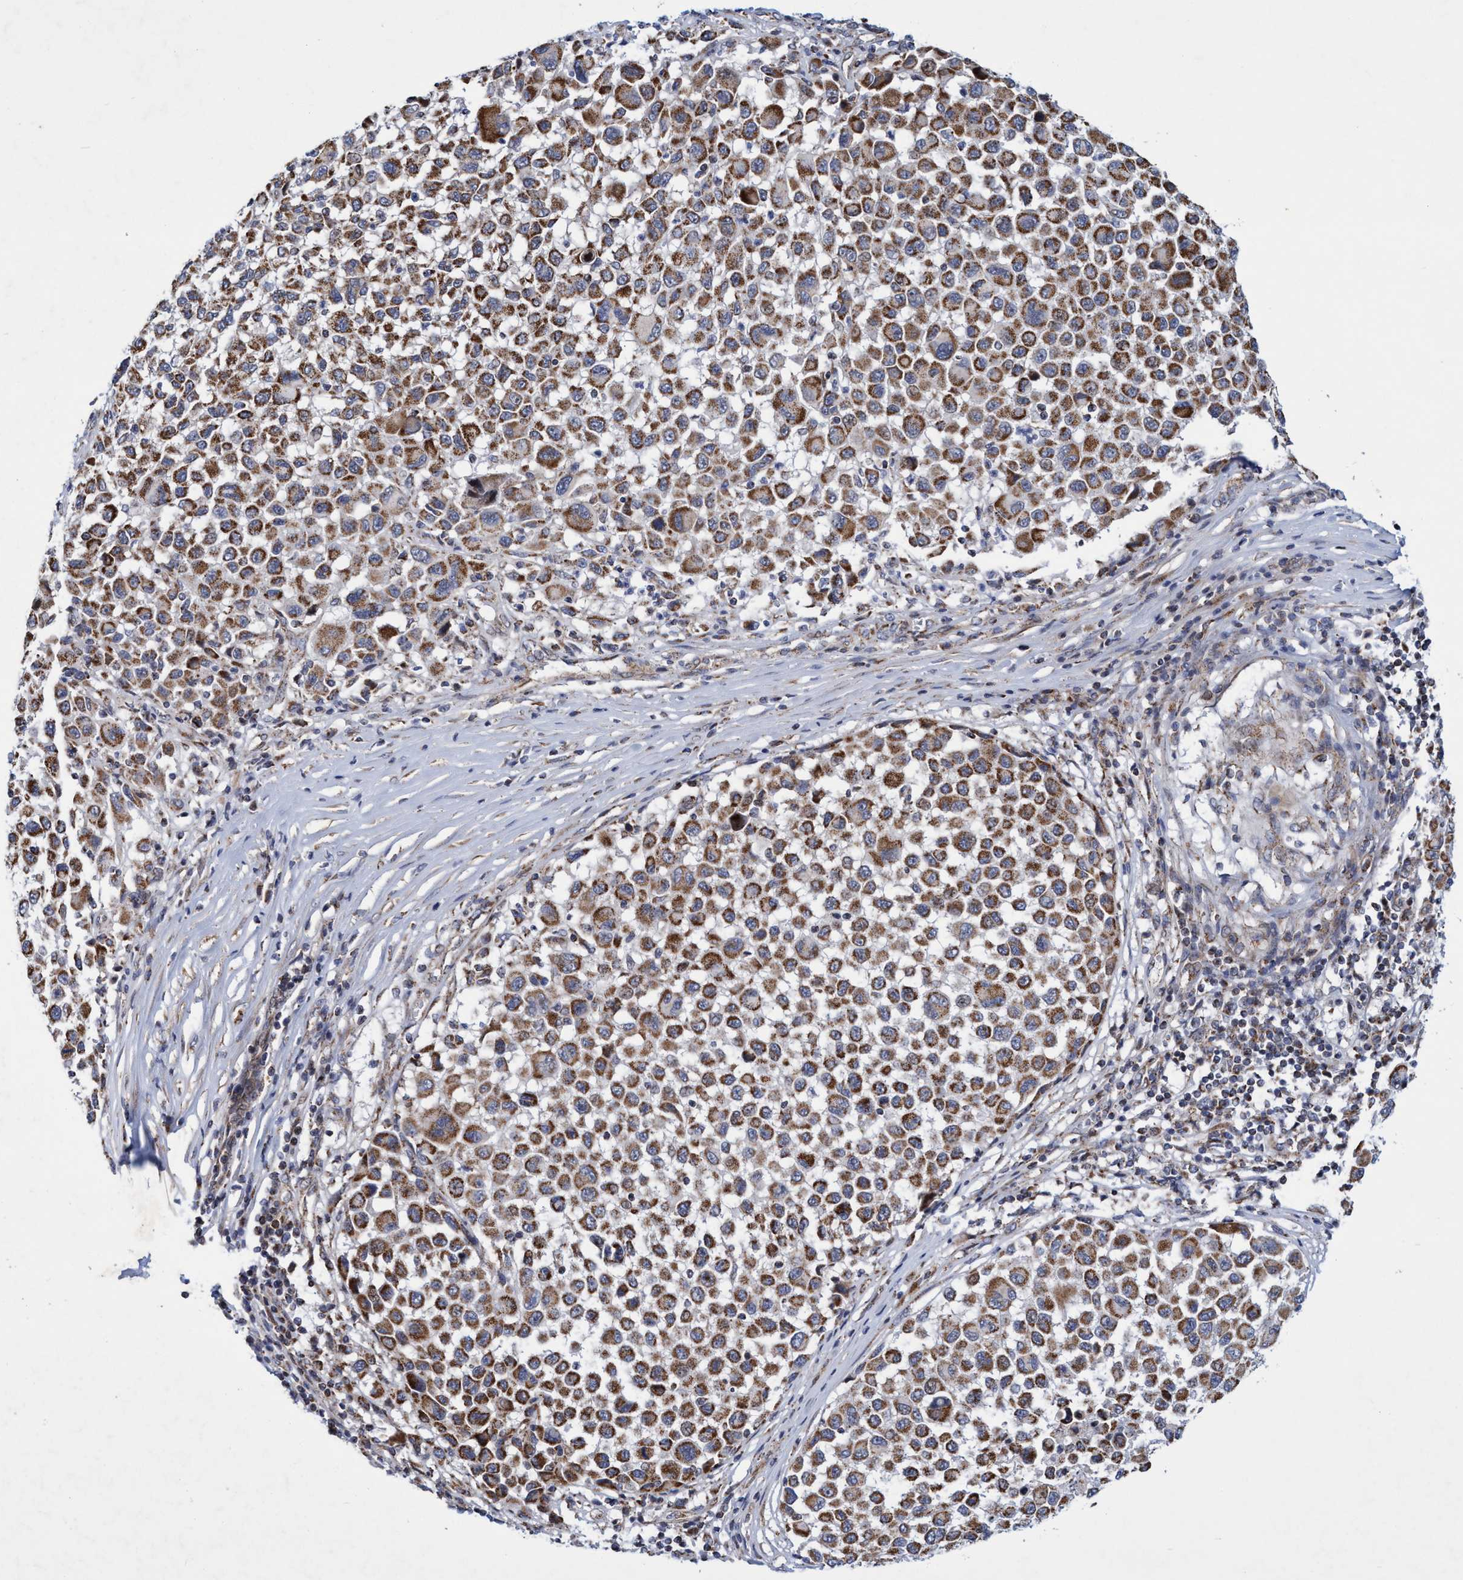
{"staining": {"intensity": "moderate", "quantity": ">75%", "location": "cytoplasmic/membranous"}, "tissue": "melanoma", "cell_type": "Tumor cells", "image_type": "cancer", "snomed": [{"axis": "morphology", "description": "Malignant melanoma, Metastatic site"}, {"axis": "topography", "description": "Lymph node"}], "caption": "DAB immunohistochemical staining of melanoma reveals moderate cytoplasmic/membranous protein positivity in approximately >75% of tumor cells.", "gene": "POLR1F", "patient": {"sex": "male", "age": 61}}